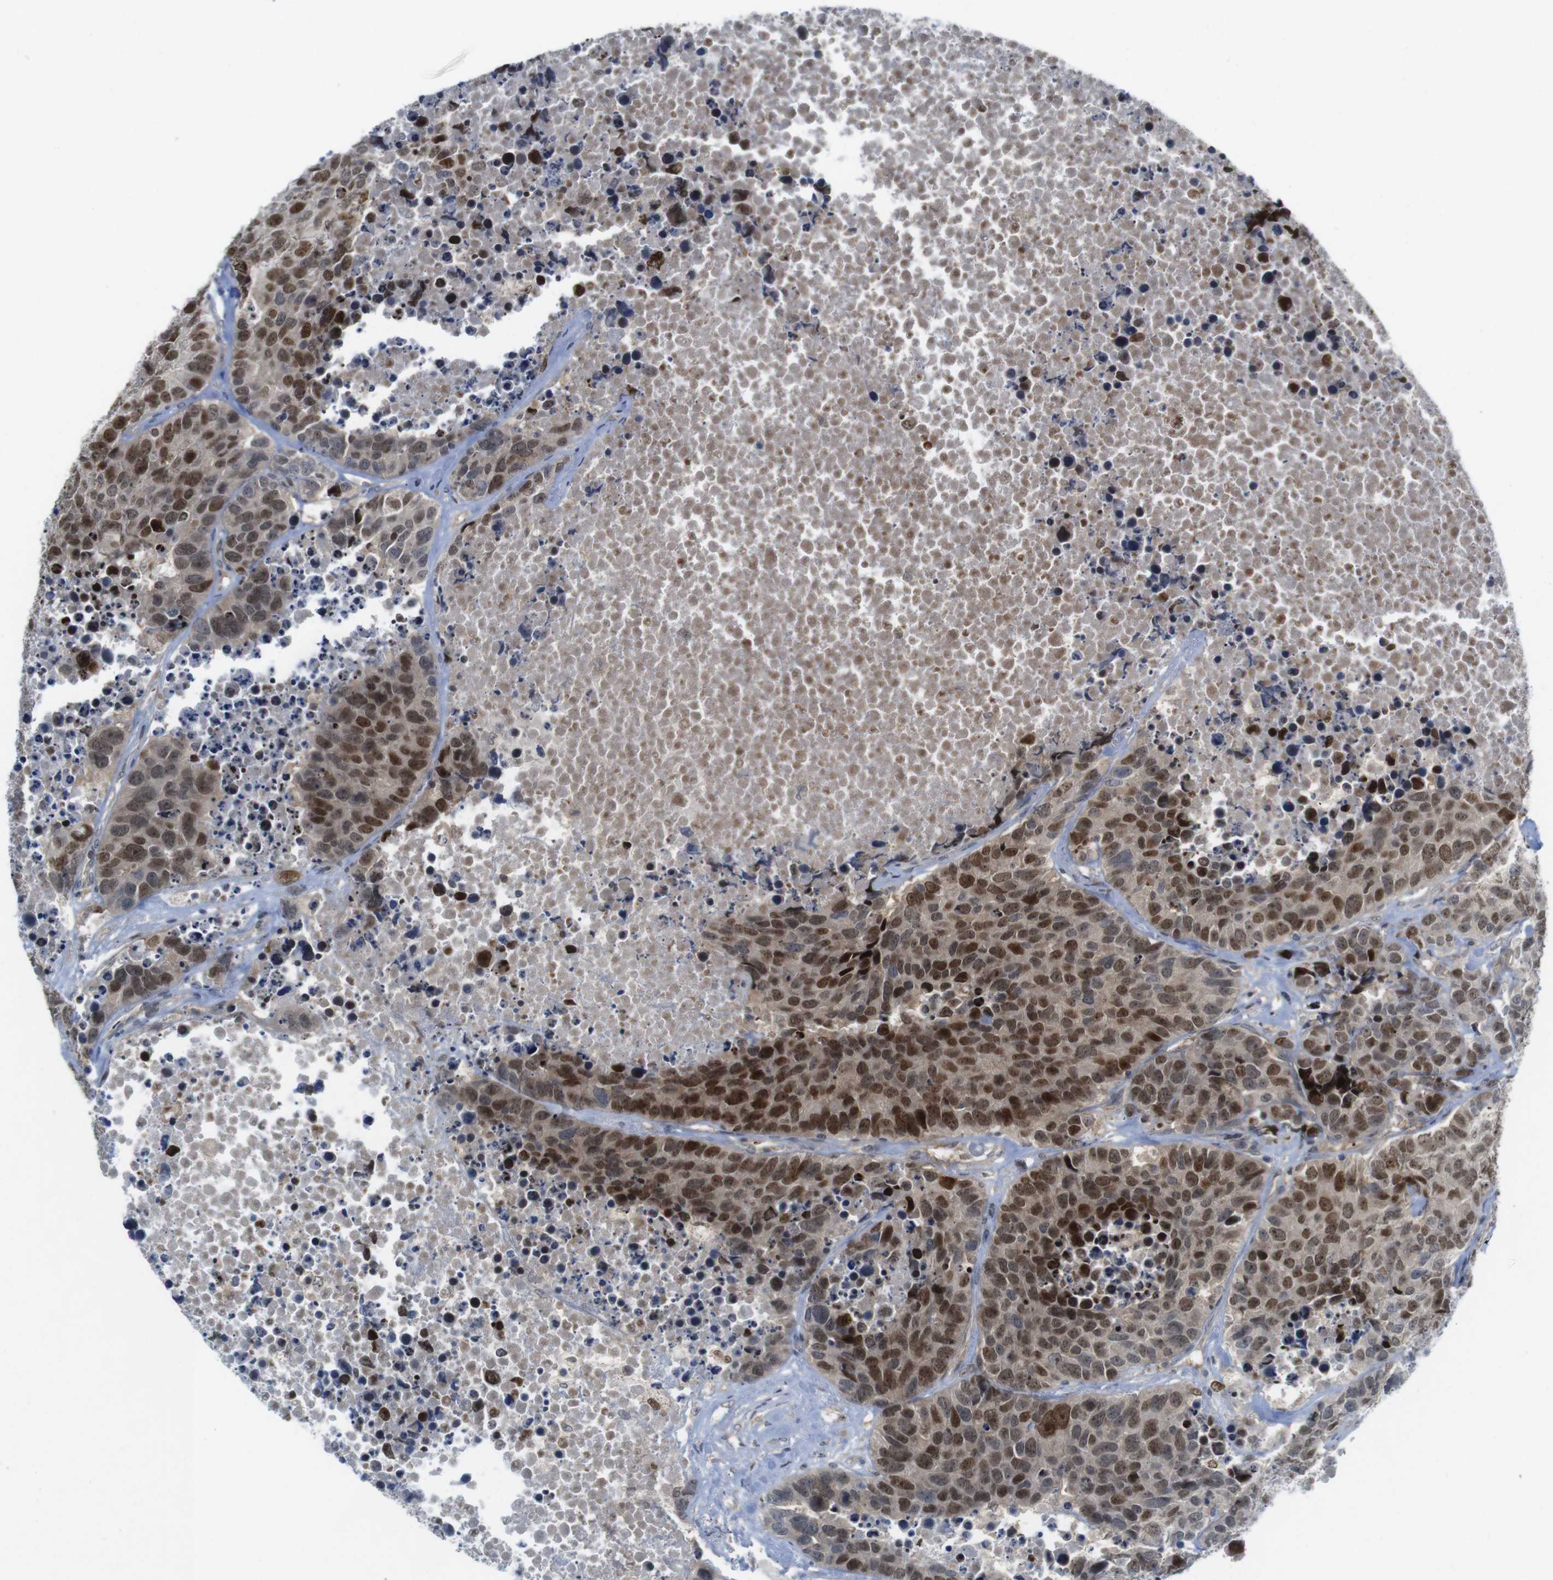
{"staining": {"intensity": "moderate", "quantity": ">75%", "location": "nuclear"}, "tissue": "carcinoid", "cell_type": "Tumor cells", "image_type": "cancer", "snomed": [{"axis": "morphology", "description": "Carcinoid, malignant, NOS"}, {"axis": "topography", "description": "Lung"}], "caption": "The micrograph demonstrates a brown stain indicating the presence of a protein in the nuclear of tumor cells in carcinoid (malignant).", "gene": "RCC1", "patient": {"sex": "male", "age": 60}}